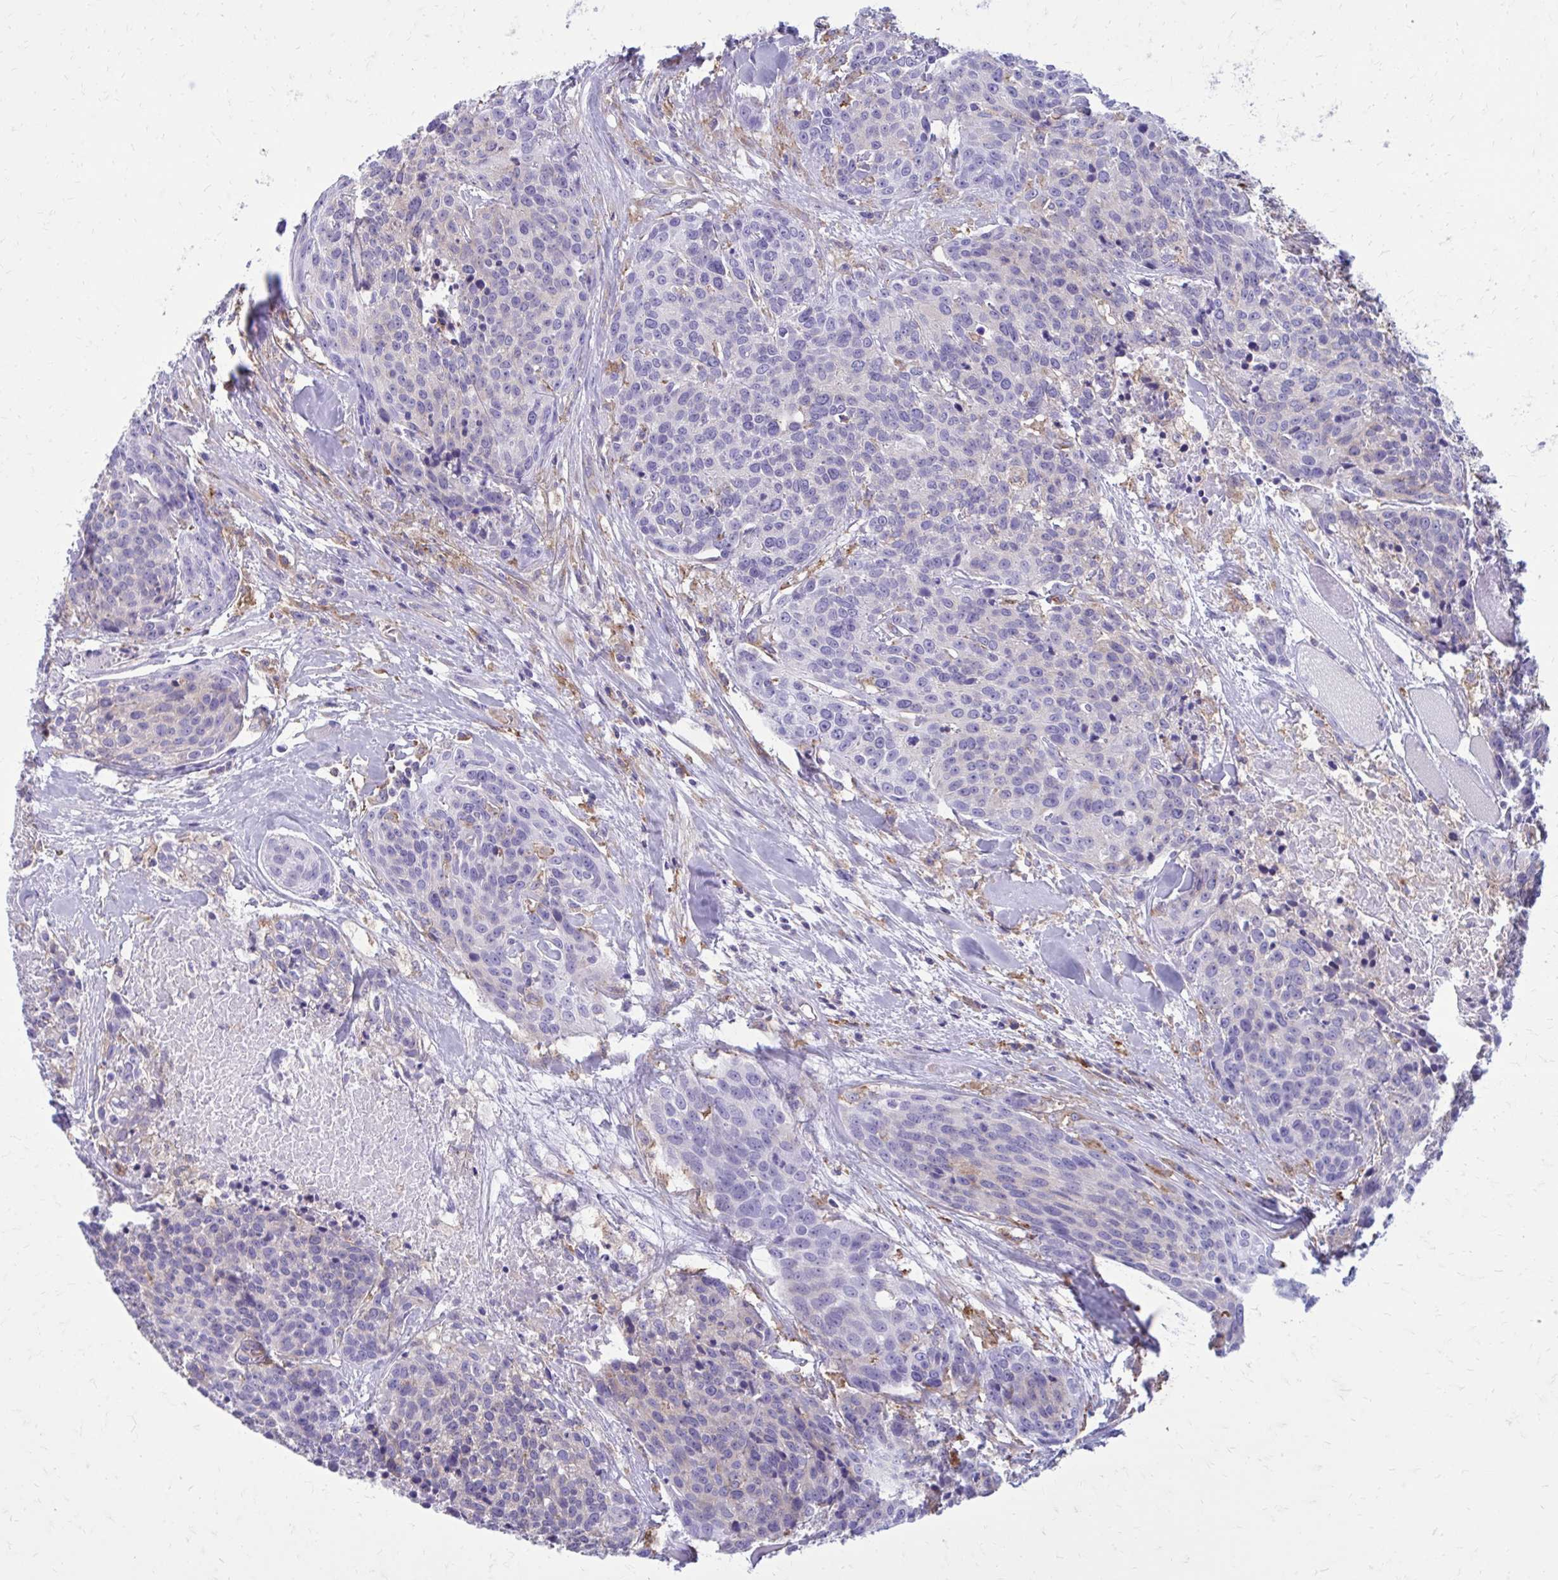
{"staining": {"intensity": "negative", "quantity": "none", "location": "none"}, "tissue": "head and neck cancer", "cell_type": "Tumor cells", "image_type": "cancer", "snomed": [{"axis": "morphology", "description": "Squamous cell carcinoma, NOS"}, {"axis": "topography", "description": "Oral tissue"}, {"axis": "topography", "description": "Head-Neck"}], "caption": "Immunohistochemical staining of head and neck cancer exhibits no significant staining in tumor cells.", "gene": "CLTA", "patient": {"sex": "male", "age": 64}}